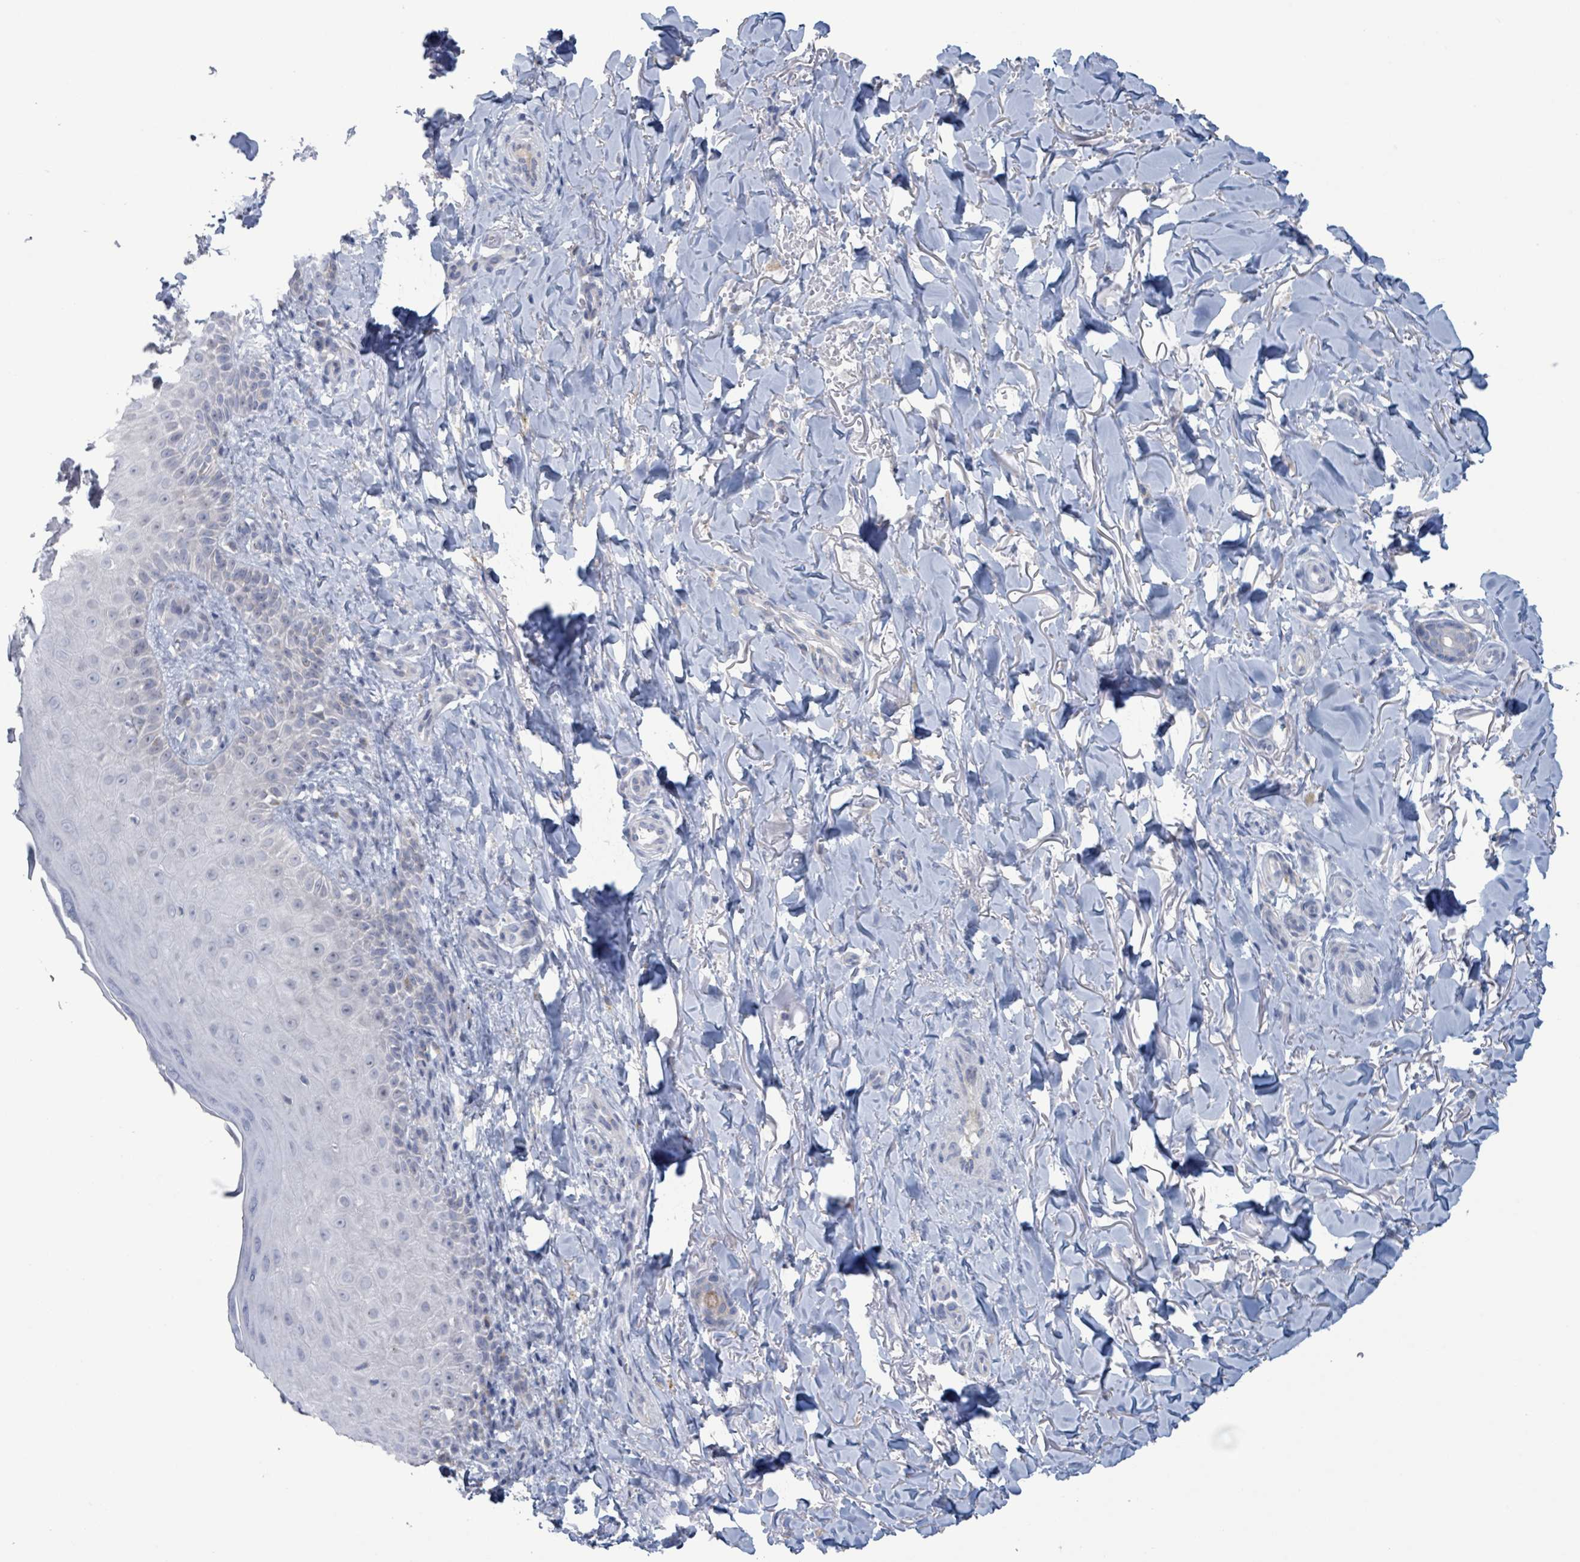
{"staining": {"intensity": "negative", "quantity": "none", "location": "none"}, "tissue": "skin", "cell_type": "Fibroblasts", "image_type": "normal", "snomed": [{"axis": "morphology", "description": "Normal tissue, NOS"}, {"axis": "topography", "description": "Skin"}], "caption": "This is an immunohistochemistry (IHC) image of unremarkable skin. There is no positivity in fibroblasts.", "gene": "AKR1C4", "patient": {"sex": "male", "age": 81}}